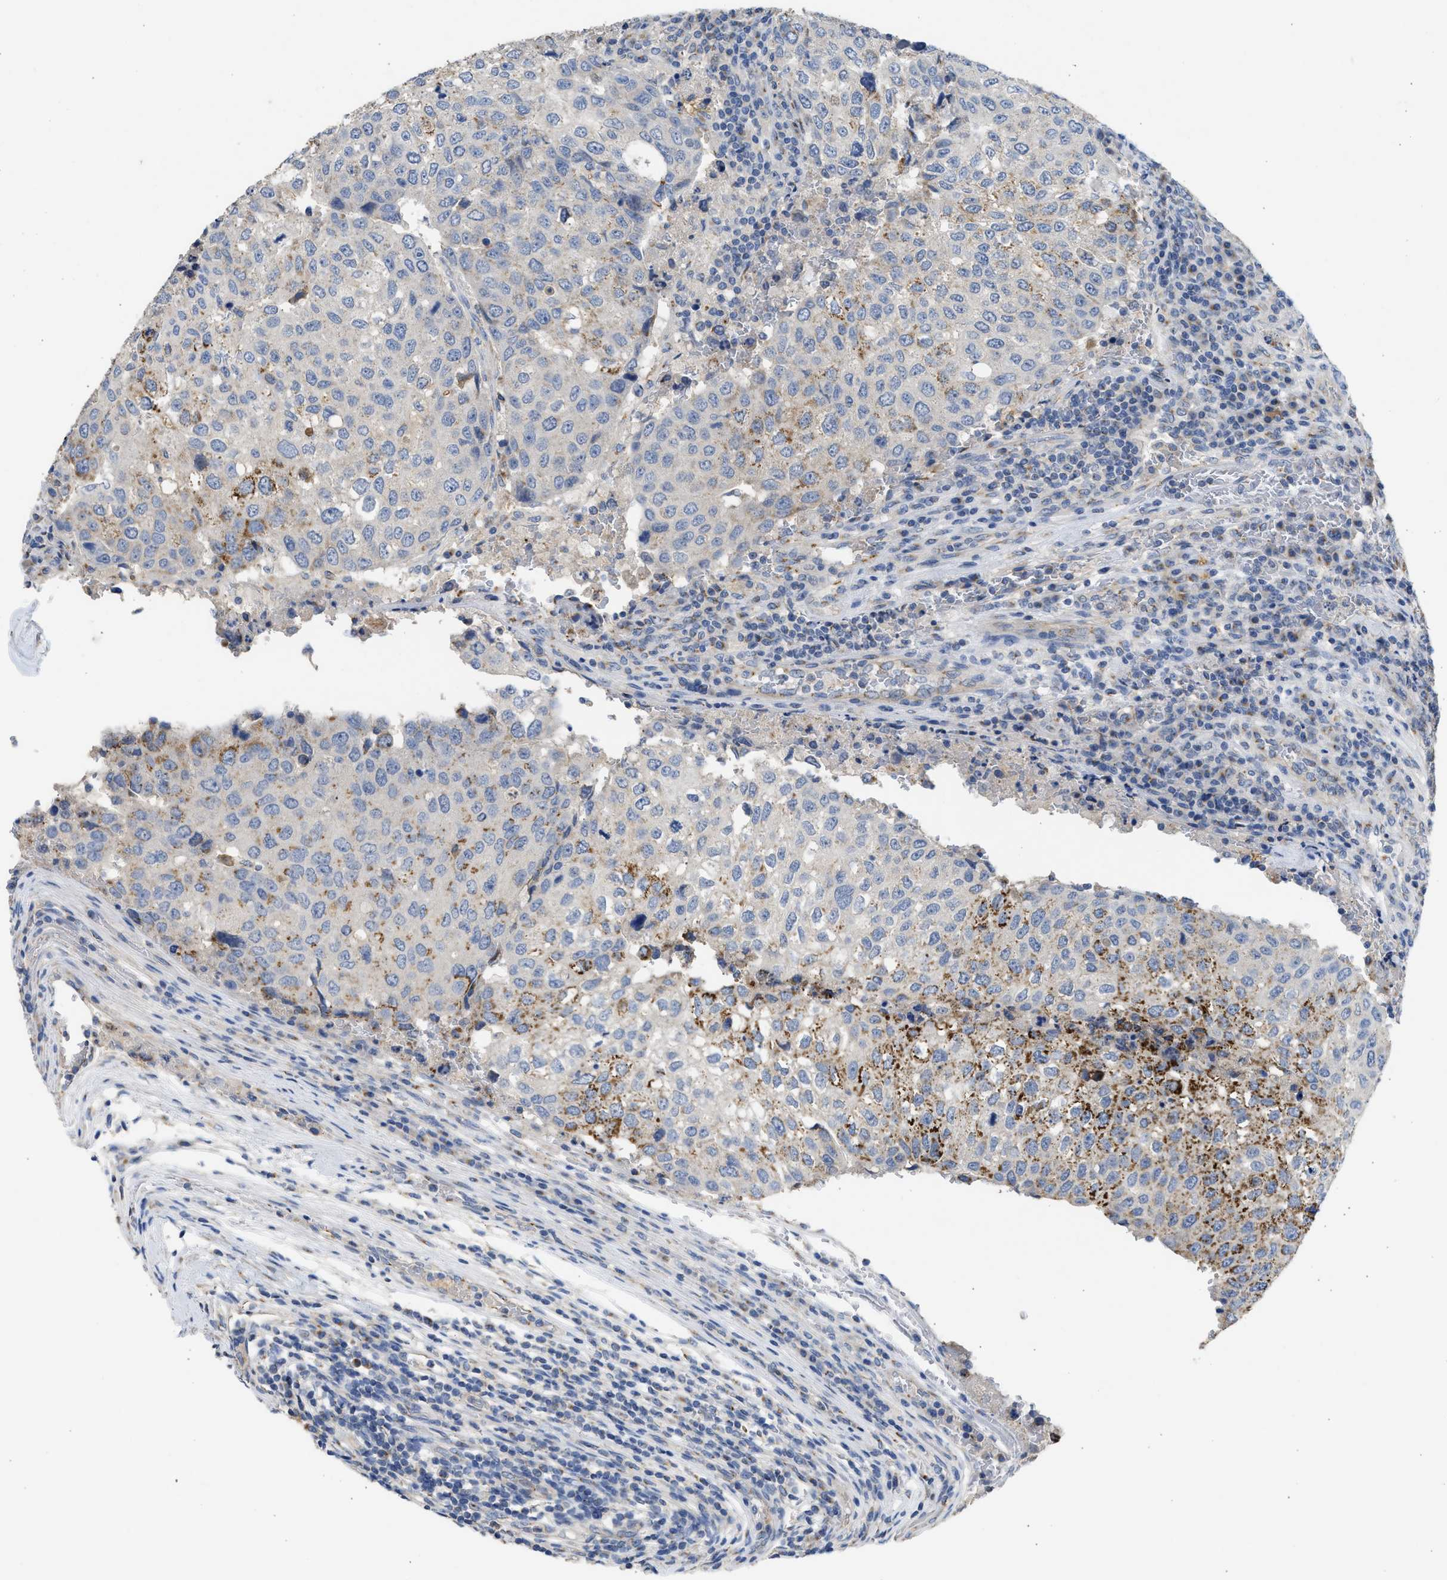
{"staining": {"intensity": "moderate", "quantity": "<25%", "location": "cytoplasmic/membranous"}, "tissue": "urothelial cancer", "cell_type": "Tumor cells", "image_type": "cancer", "snomed": [{"axis": "morphology", "description": "Urothelial carcinoma, High grade"}, {"axis": "topography", "description": "Lymph node"}, {"axis": "topography", "description": "Urinary bladder"}], "caption": "Immunohistochemical staining of human urothelial carcinoma (high-grade) shows low levels of moderate cytoplasmic/membranous expression in about <25% of tumor cells.", "gene": "IPO8", "patient": {"sex": "male", "age": 51}}